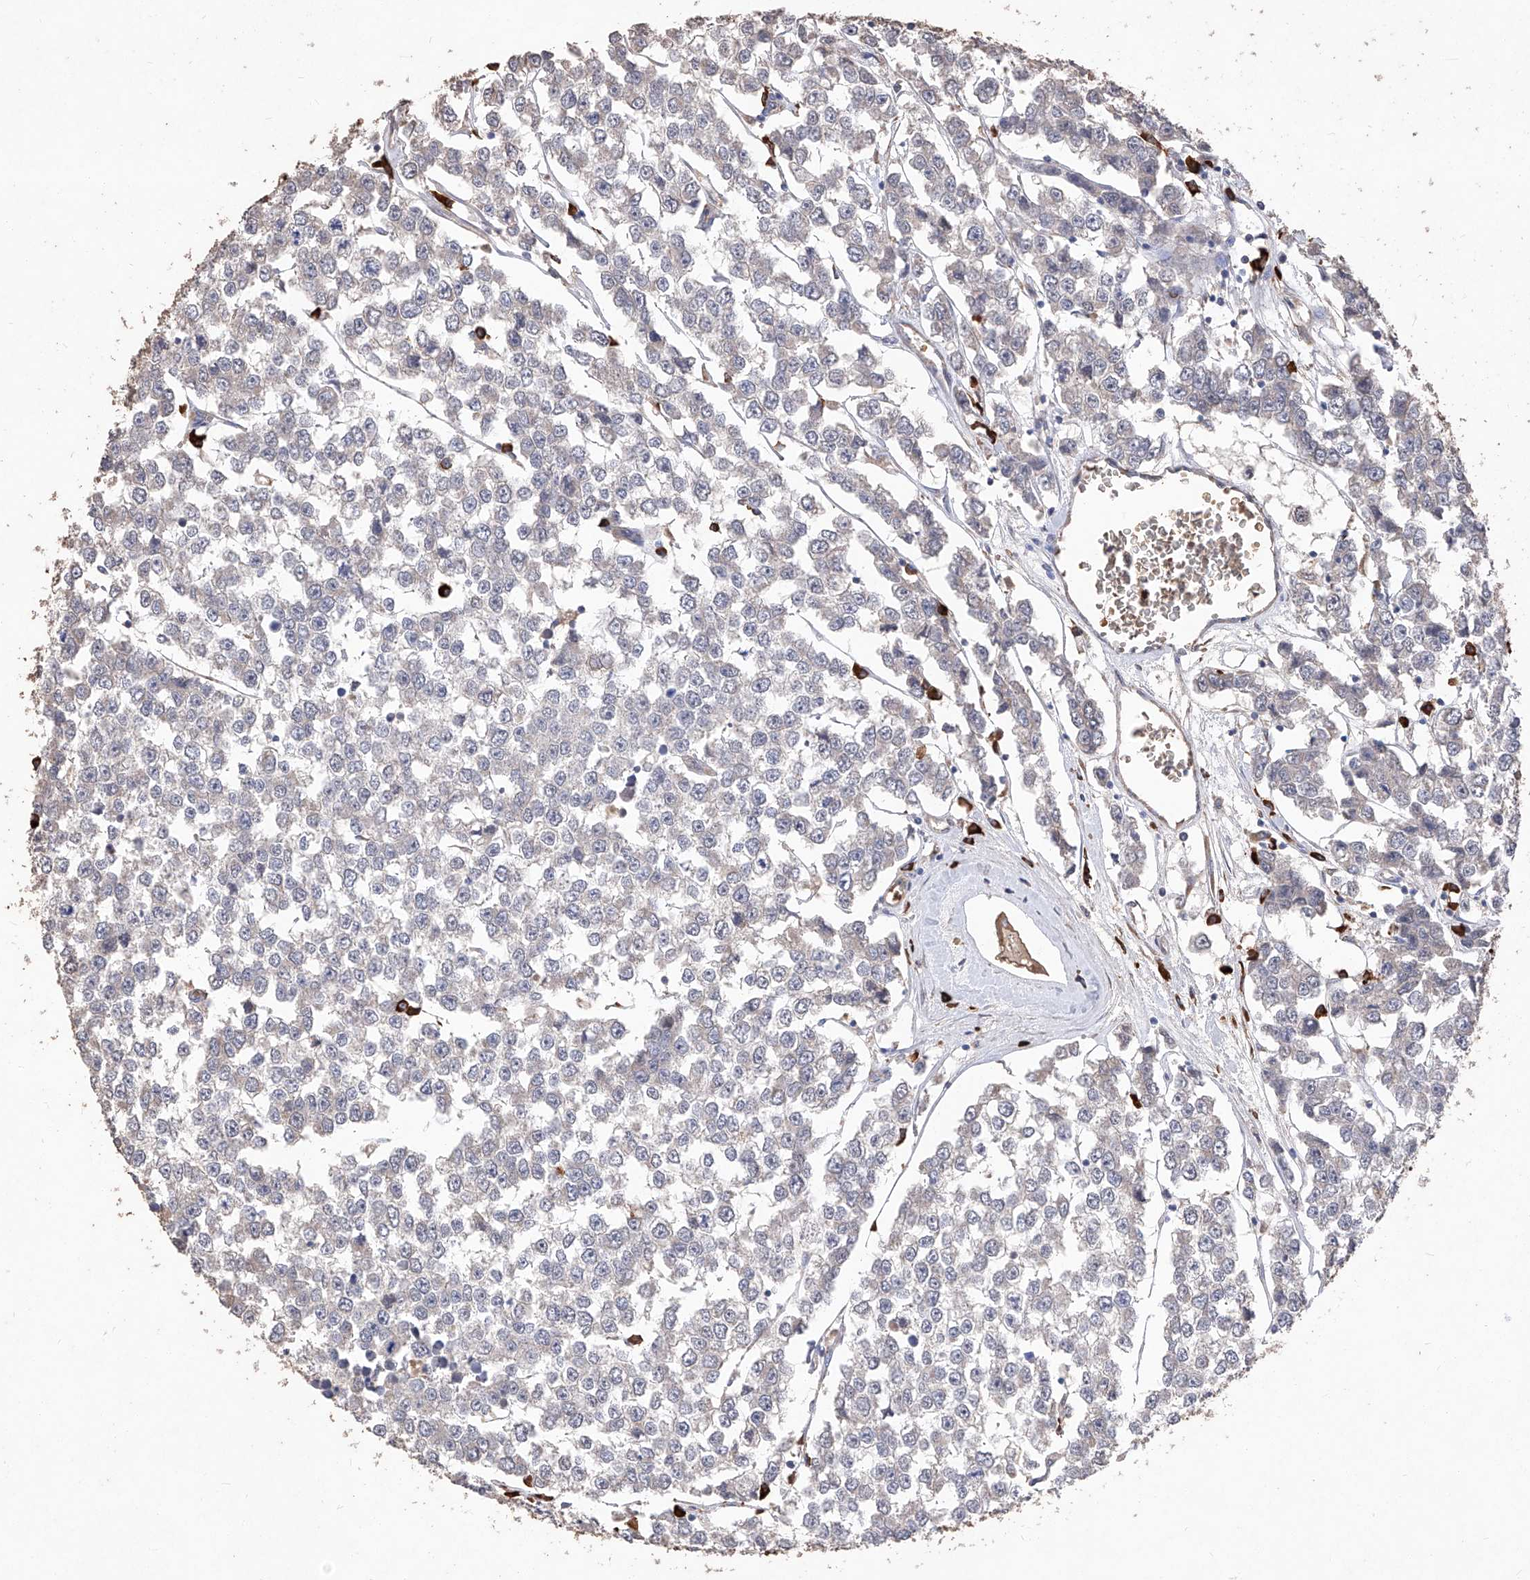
{"staining": {"intensity": "negative", "quantity": "none", "location": "none"}, "tissue": "testis cancer", "cell_type": "Tumor cells", "image_type": "cancer", "snomed": [{"axis": "morphology", "description": "Seminoma, NOS"}, {"axis": "morphology", "description": "Carcinoma, Embryonal, NOS"}, {"axis": "topography", "description": "Testis"}], "caption": "Seminoma (testis) was stained to show a protein in brown. There is no significant expression in tumor cells.", "gene": "EML1", "patient": {"sex": "male", "age": 52}}